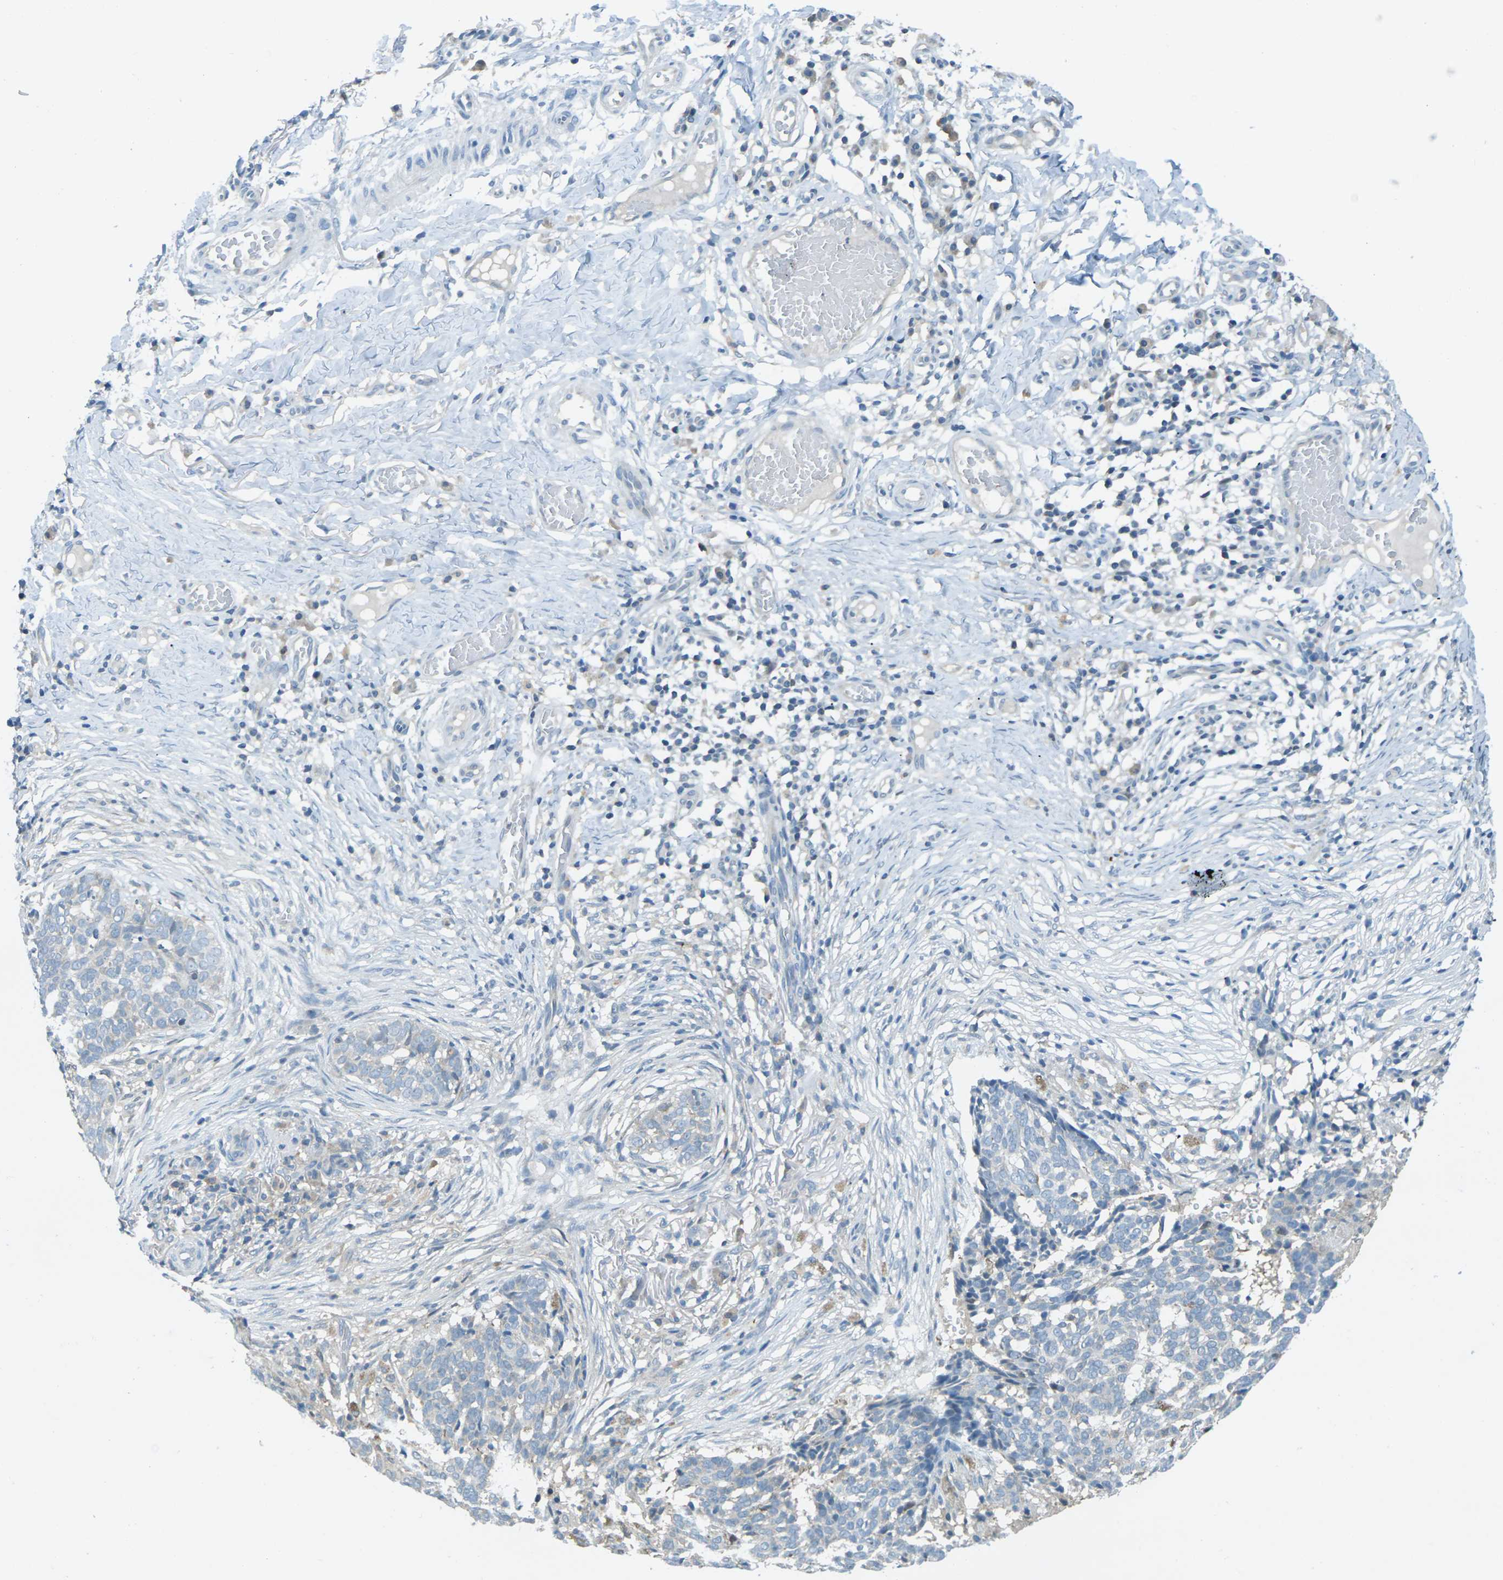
{"staining": {"intensity": "weak", "quantity": "25%-75%", "location": "cytoplasmic/membranous"}, "tissue": "skin cancer", "cell_type": "Tumor cells", "image_type": "cancer", "snomed": [{"axis": "morphology", "description": "Basal cell carcinoma"}, {"axis": "topography", "description": "Skin"}], "caption": "The photomicrograph displays immunohistochemical staining of basal cell carcinoma (skin). There is weak cytoplasmic/membranous expression is identified in approximately 25%-75% of tumor cells.", "gene": "NANOS2", "patient": {"sex": "male", "age": 85}}